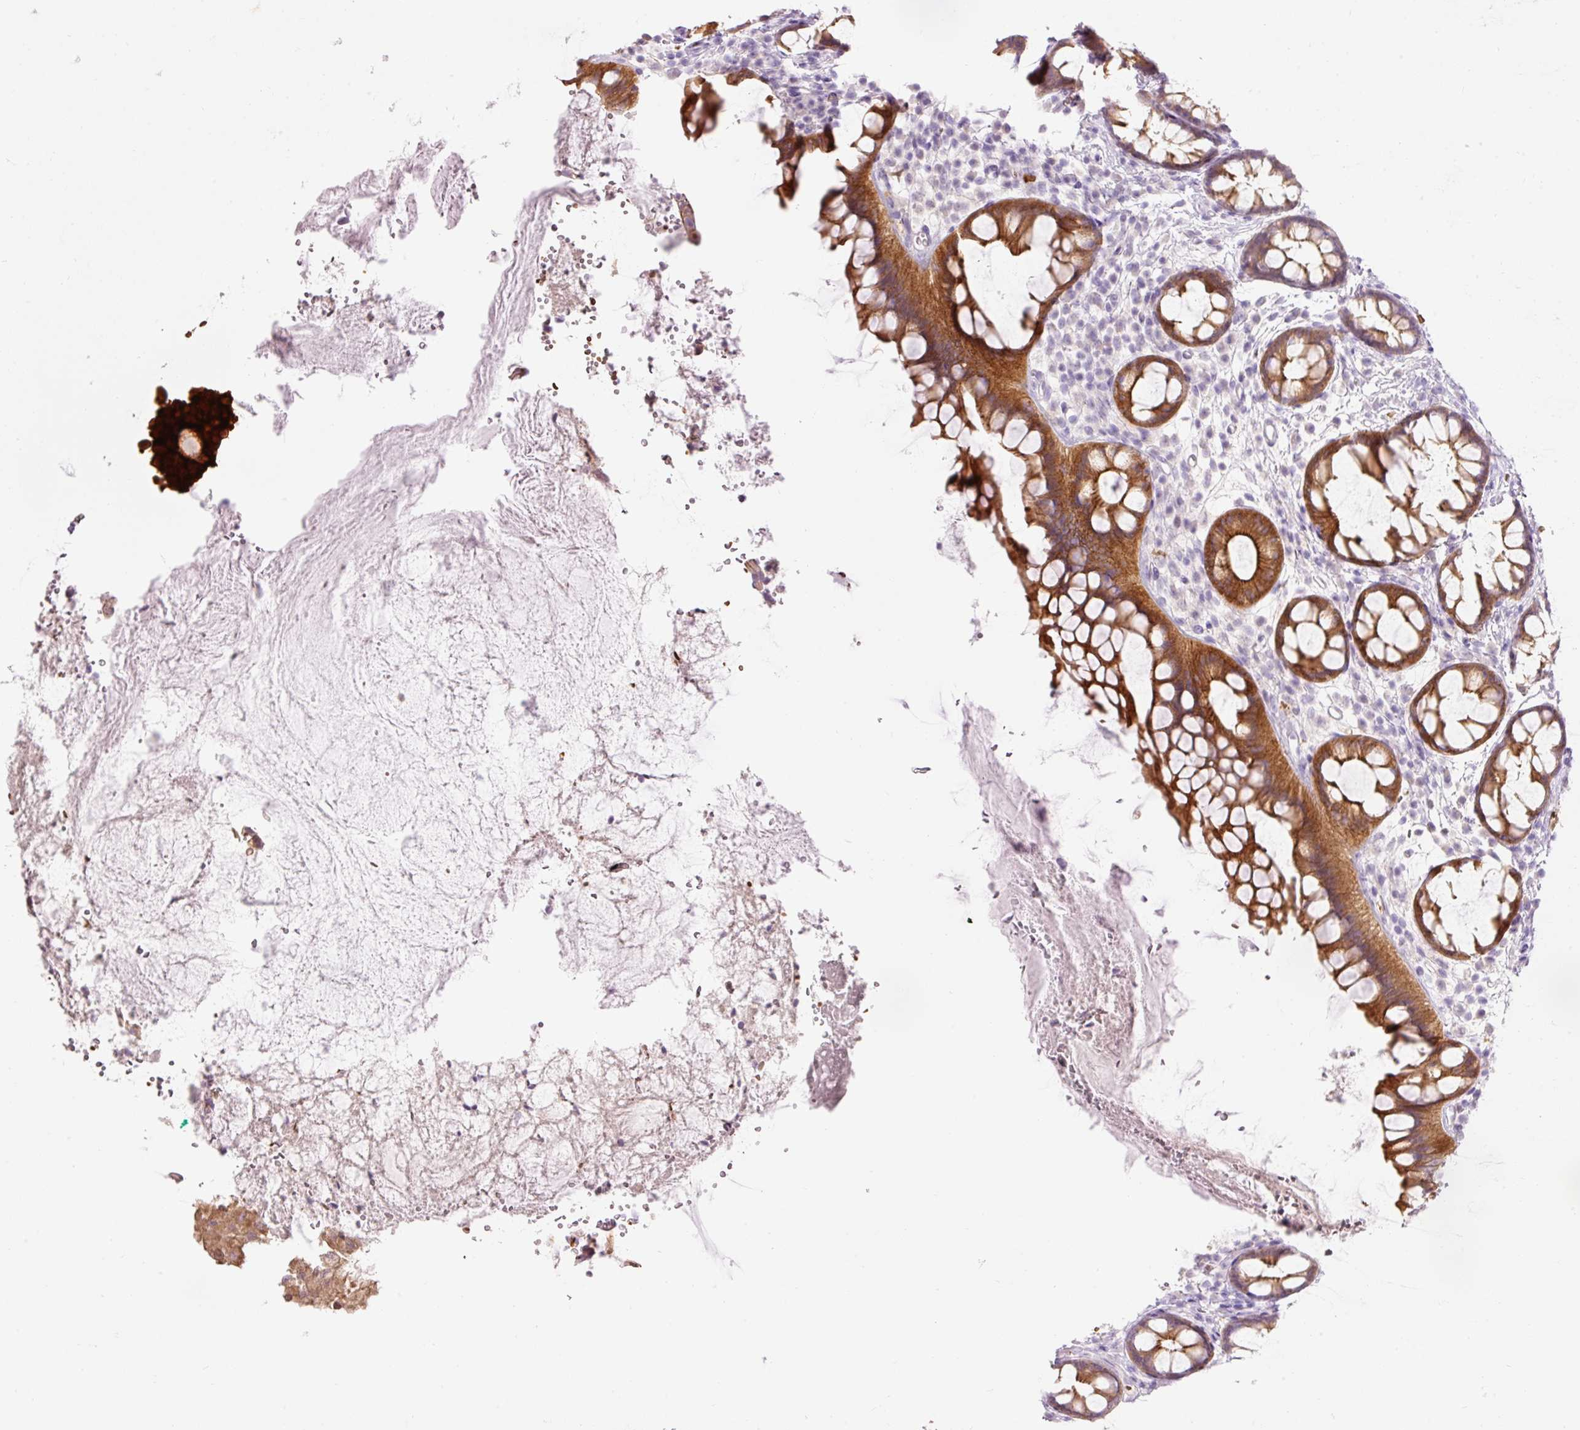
{"staining": {"intensity": "moderate", "quantity": ">75%", "location": "cytoplasmic/membranous"}, "tissue": "rectum", "cell_type": "Glandular cells", "image_type": "normal", "snomed": [{"axis": "morphology", "description": "Normal tissue, NOS"}, {"axis": "topography", "description": "Rectum"}, {"axis": "topography", "description": "Peripheral nerve tissue"}], "caption": "Protein staining by immunohistochemistry (IHC) displays moderate cytoplasmic/membranous positivity in about >75% of glandular cells in benign rectum. (DAB = brown stain, brightfield microscopy at high magnification).", "gene": "DHRS11", "patient": {"sex": "female", "age": 69}}